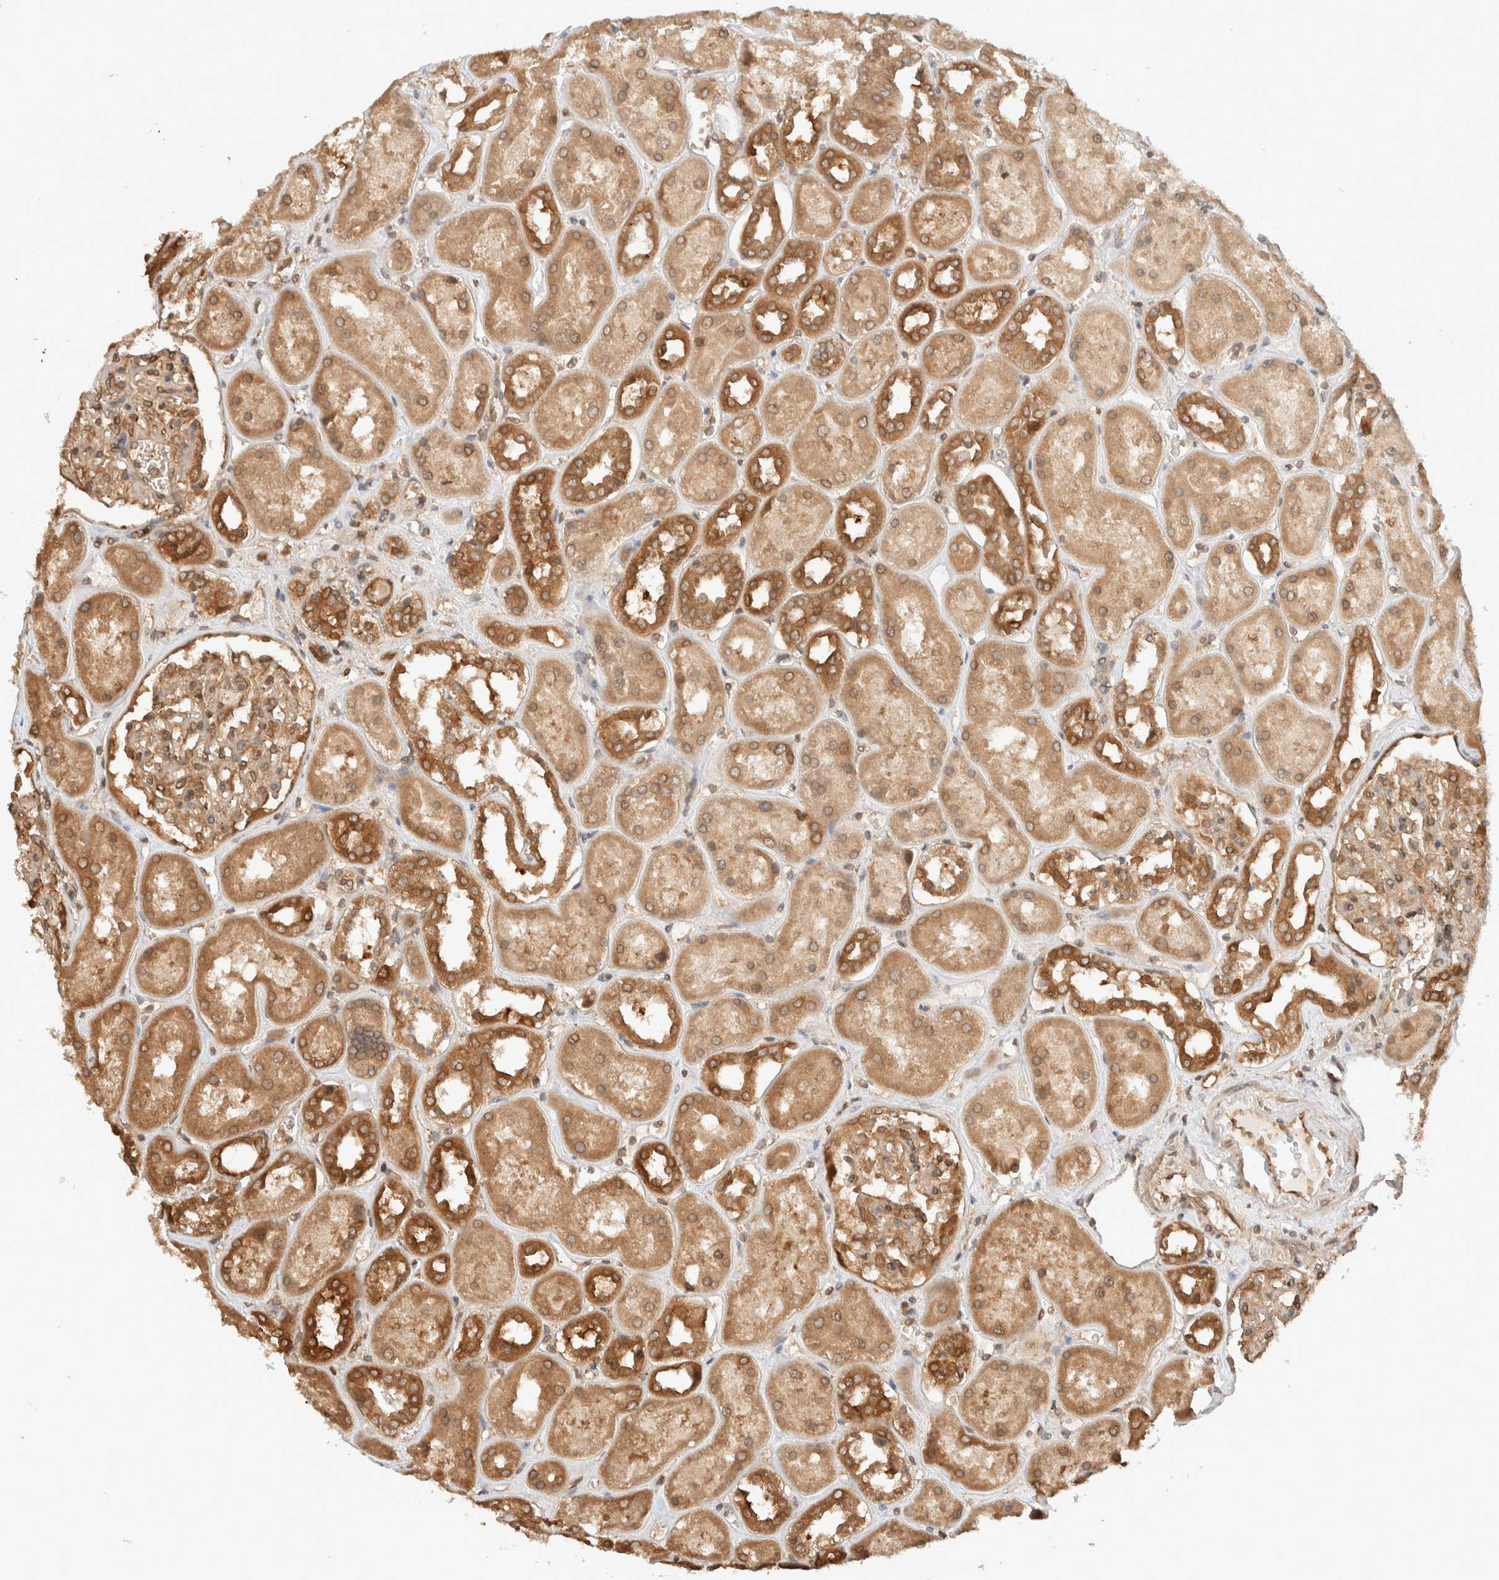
{"staining": {"intensity": "moderate", "quantity": ">75%", "location": "cytoplasmic/membranous"}, "tissue": "kidney", "cell_type": "Cells in glomeruli", "image_type": "normal", "snomed": [{"axis": "morphology", "description": "Normal tissue, NOS"}, {"axis": "topography", "description": "Kidney"}], "caption": "Brown immunohistochemical staining in normal kidney shows moderate cytoplasmic/membranous staining in about >75% of cells in glomeruli.", "gene": "ARFGEF2", "patient": {"sex": "male", "age": 70}}